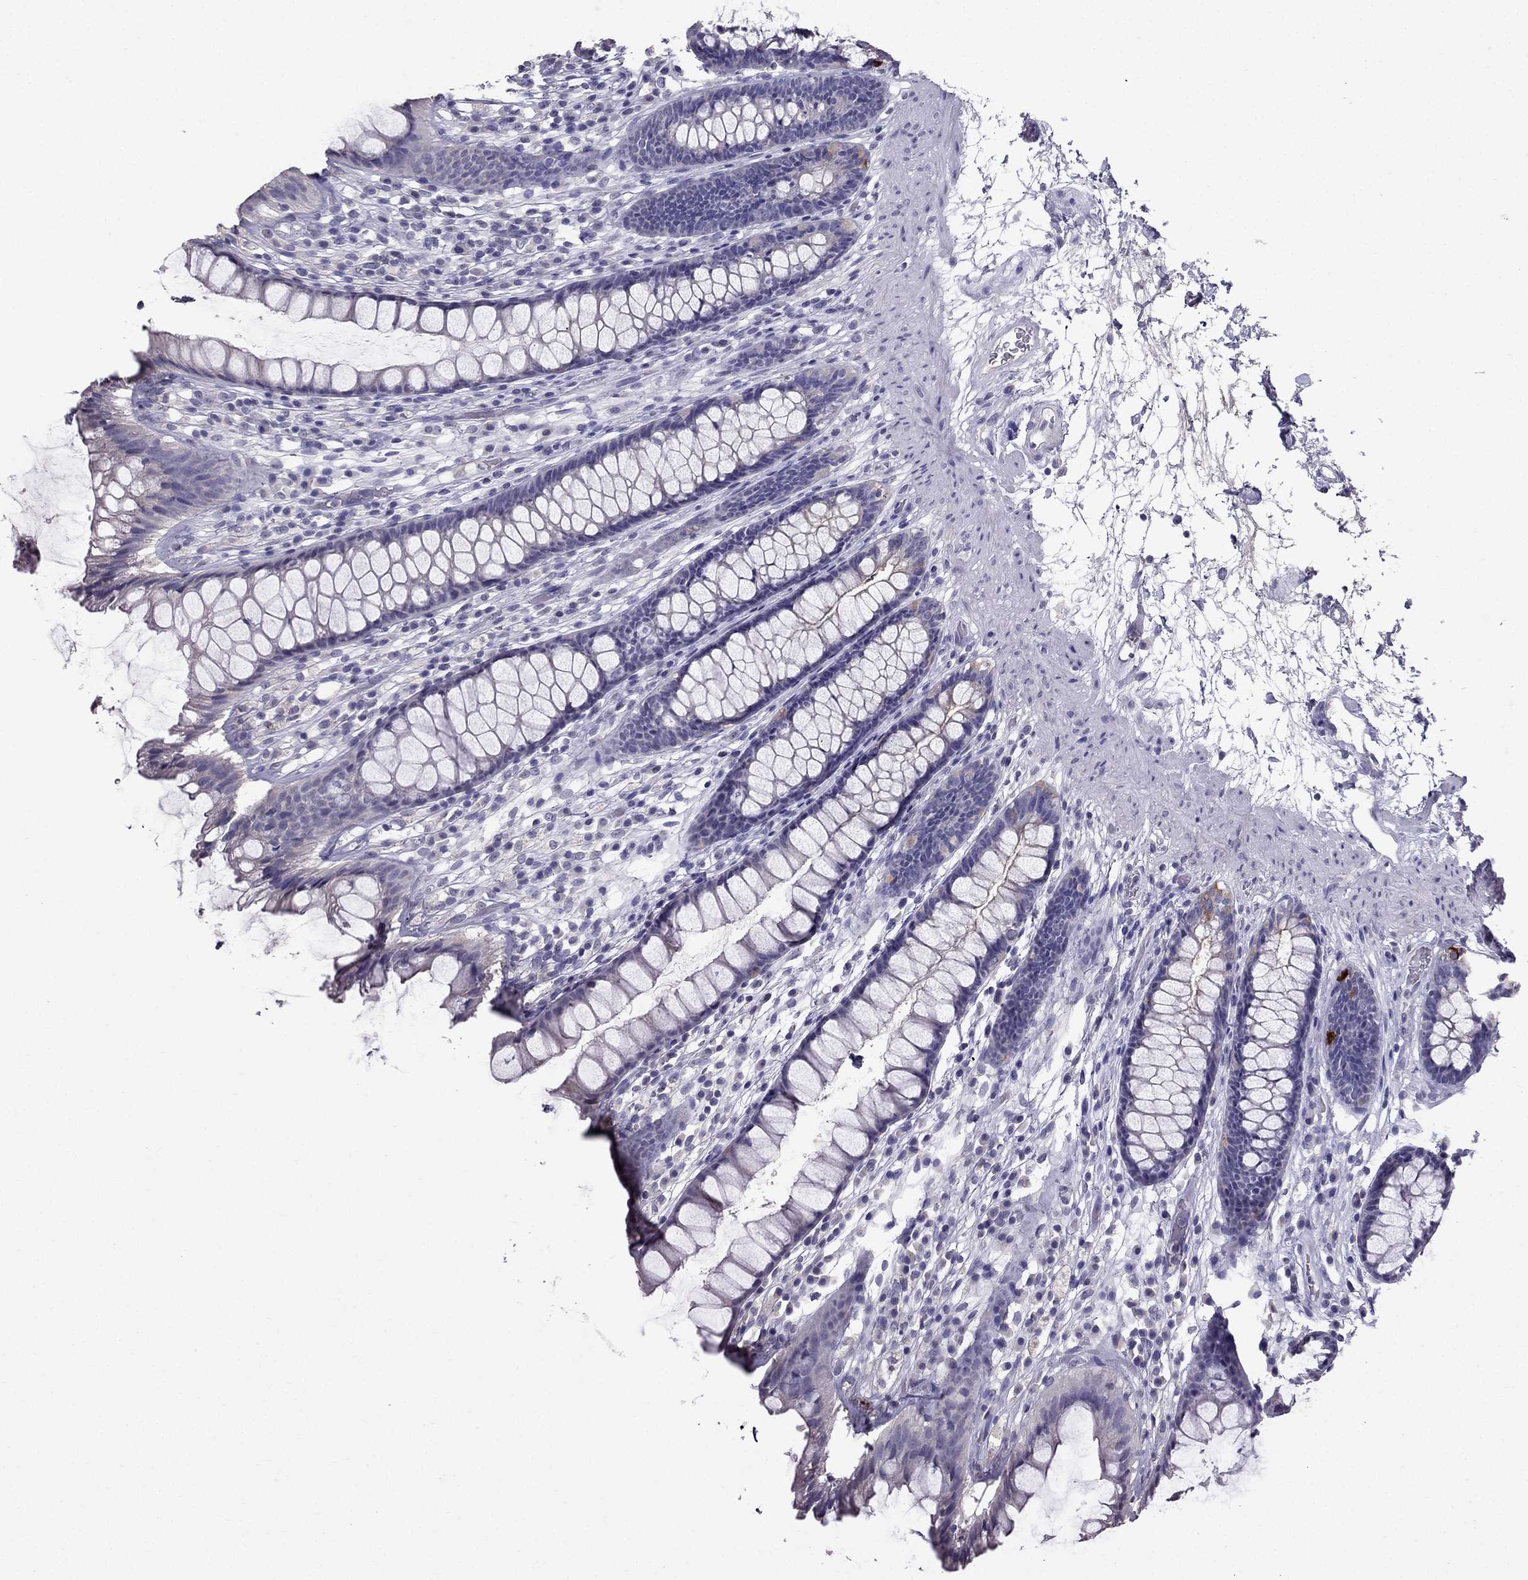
{"staining": {"intensity": "strong", "quantity": "<25%", "location": "cytoplasmic/membranous"}, "tissue": "rectum", "cell_type": "Glandular cells", "image_type": "normal", "snomed": [{"axis": "morphology", "description": "Normal tissue, NOS"}, {"axis": "topography", "description": "Rectum"}], "caption": "IHC micrograph of normal rectum stained for a protein (brown), which exhibits medium levels of strong cytoplasmic/membranous staining in approximately <25% of glandular cells.", "gene": "ARHGAP11A", "patient": {"sex": "male", "age": 72}}